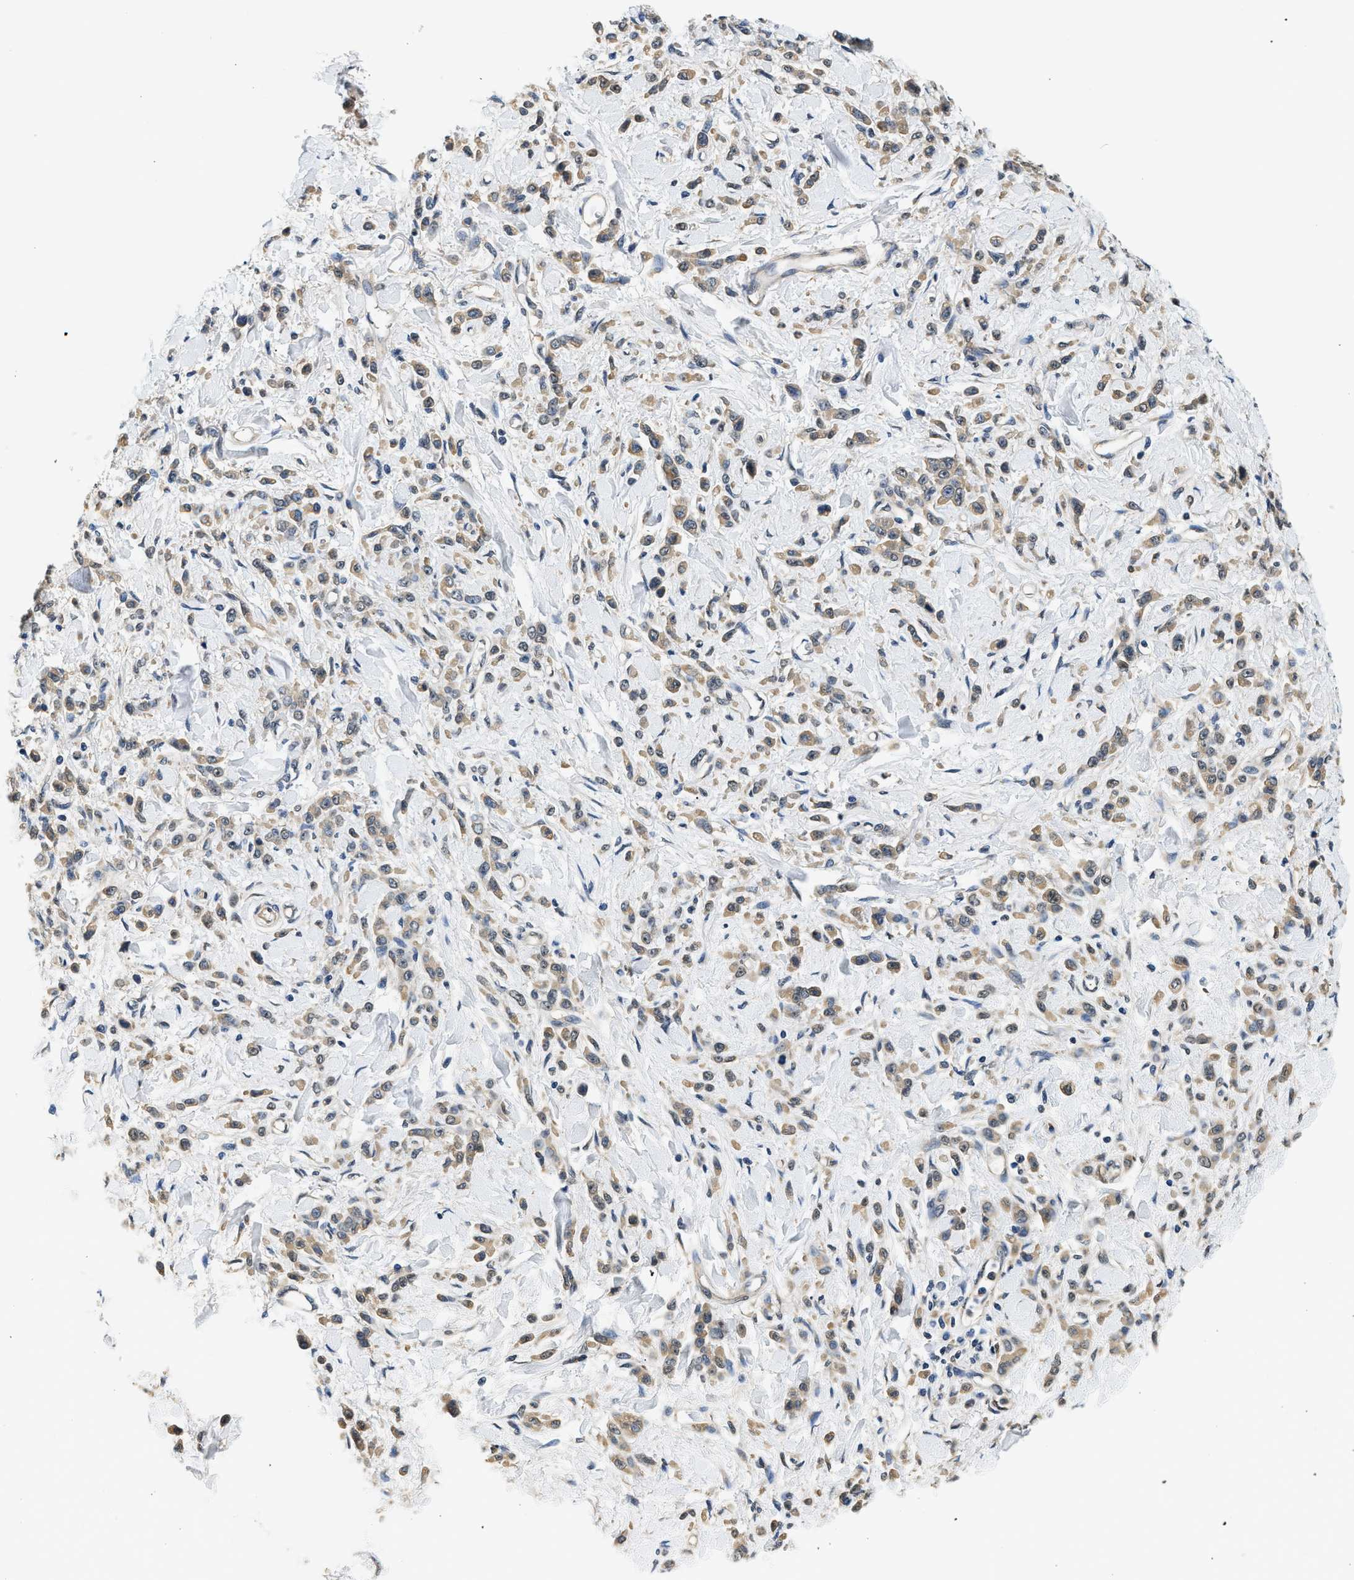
{"staining": {"intensity": "weak", "quantity": ">75%", "location": "cytoplasmic/membranous"}, "tissue": "stomach cancer", "cell_type": "Tumor cells", "image_type": "cancer", "snomed": [{"axis": "morphology", "description": "Normal tissue, NOS"}, {"axis": "morphology", "description": "Adenocarcinoma, NOS"}, {"axis": "topography", "description": "Stomach"}], "caption": "Protein analysis of stomach adenocarcinoma tissue demonstrates weak cytoplasmic/membranous positivity in about >75% of tumor cells.", "gene": "BCL7C", "patient": {"sex": "male", "age": 82}}